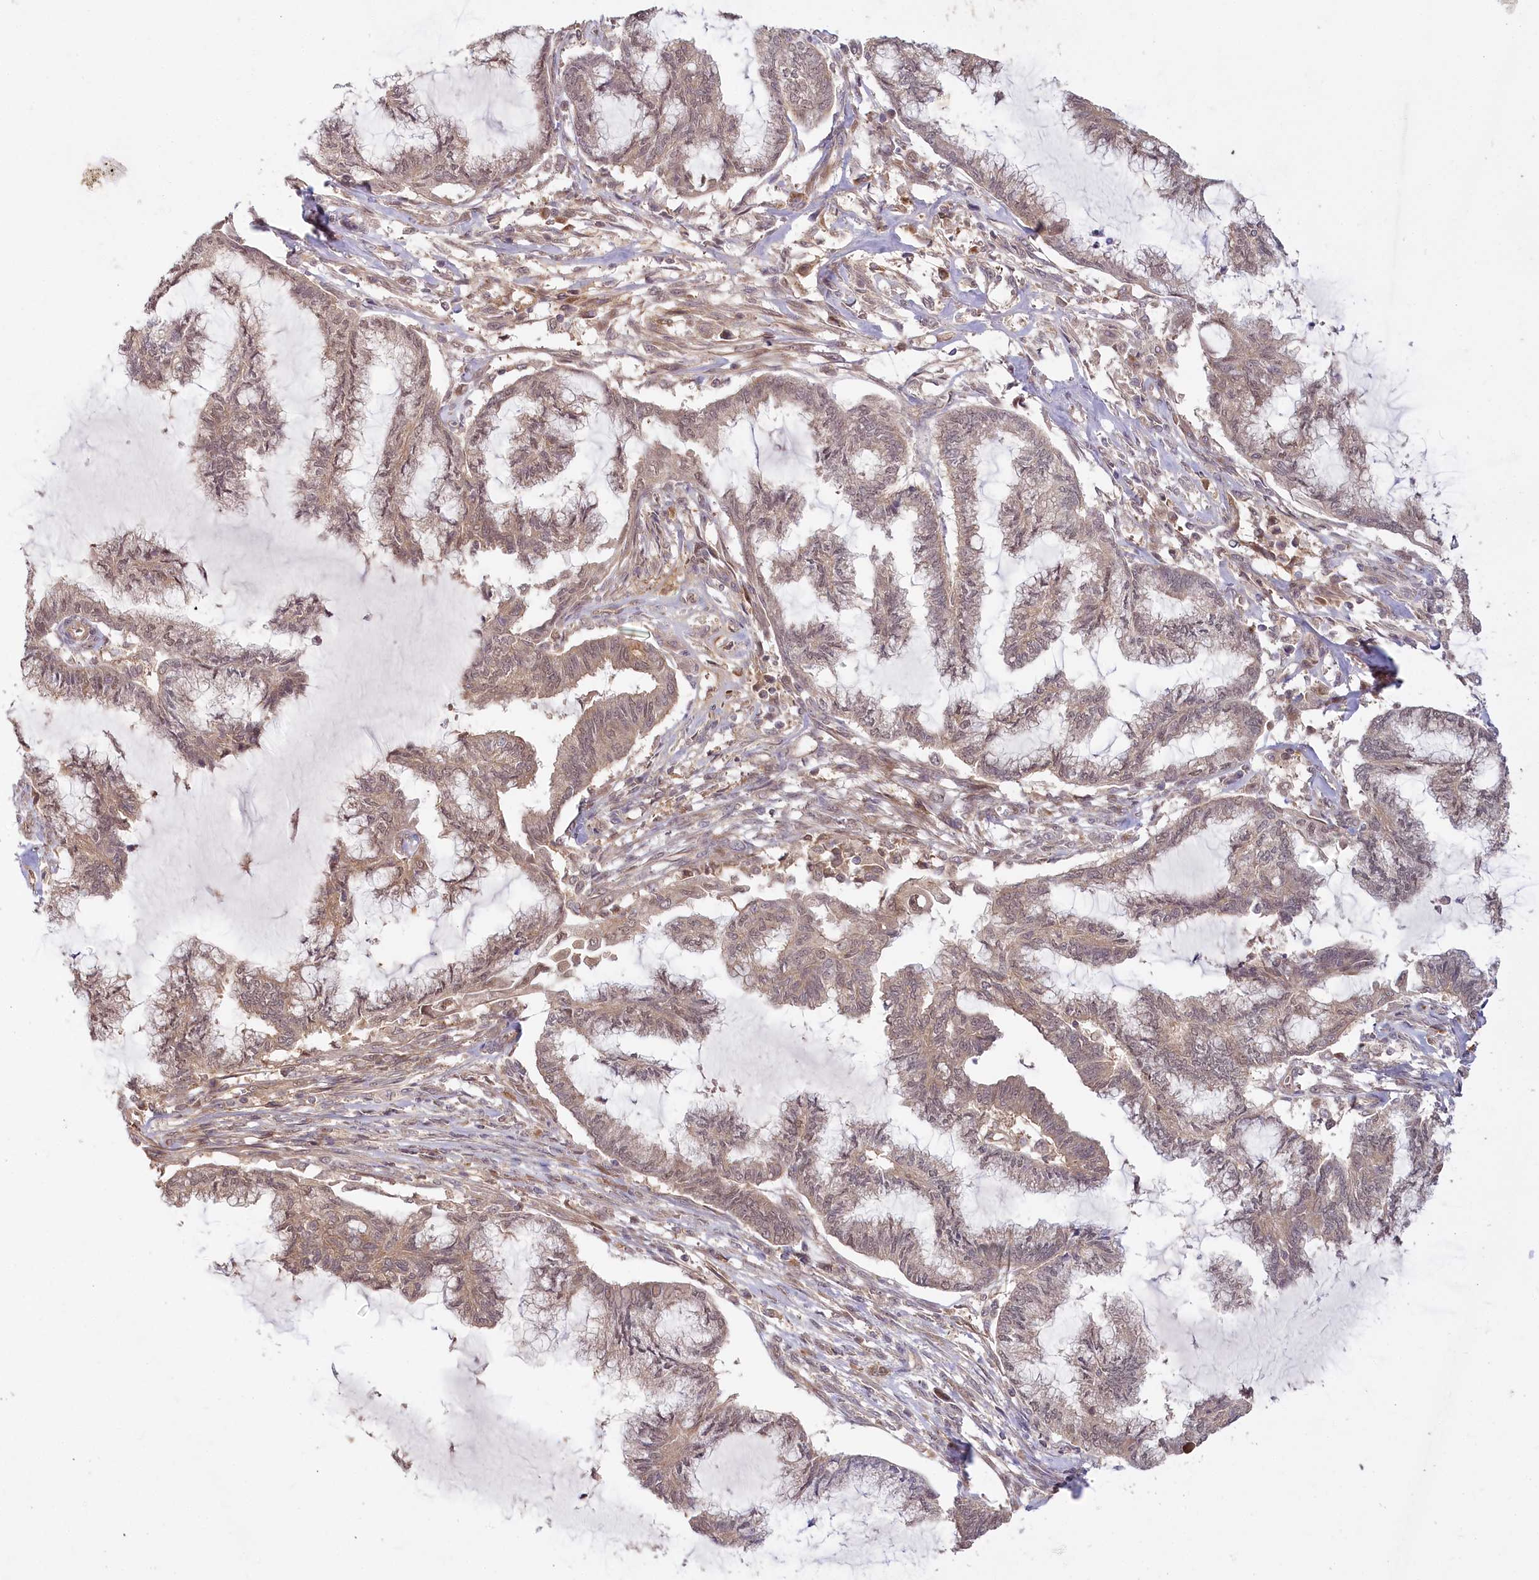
{"staining": {"intensity": "moderate", "quantity": ">75%", "location": "cytoplasmic/membranous"}, "tissue": "endometrial cancer", "cell_type": "Tumor cells", "image_type": "cancer", "snomed": [{"axis": "morphology", "description": "Adenocarcinoma, NOS"}, {"axis": "topography", "description": "Endometrium"}], "caption": "Protein analysis of adenocarcinoma (endometrial) tissue reveals moderate cytoplasmic/membranous positivity in approximately >75% of tumor cells. The protein of interest is stained brown, and the nuclei are stained in blue (DAB (3,3'-diaminobenzidine) IHC with brightfield microscopy, high magnification).", "gene": "CEP70", "patient": {"sex": "female", "age": 86}}